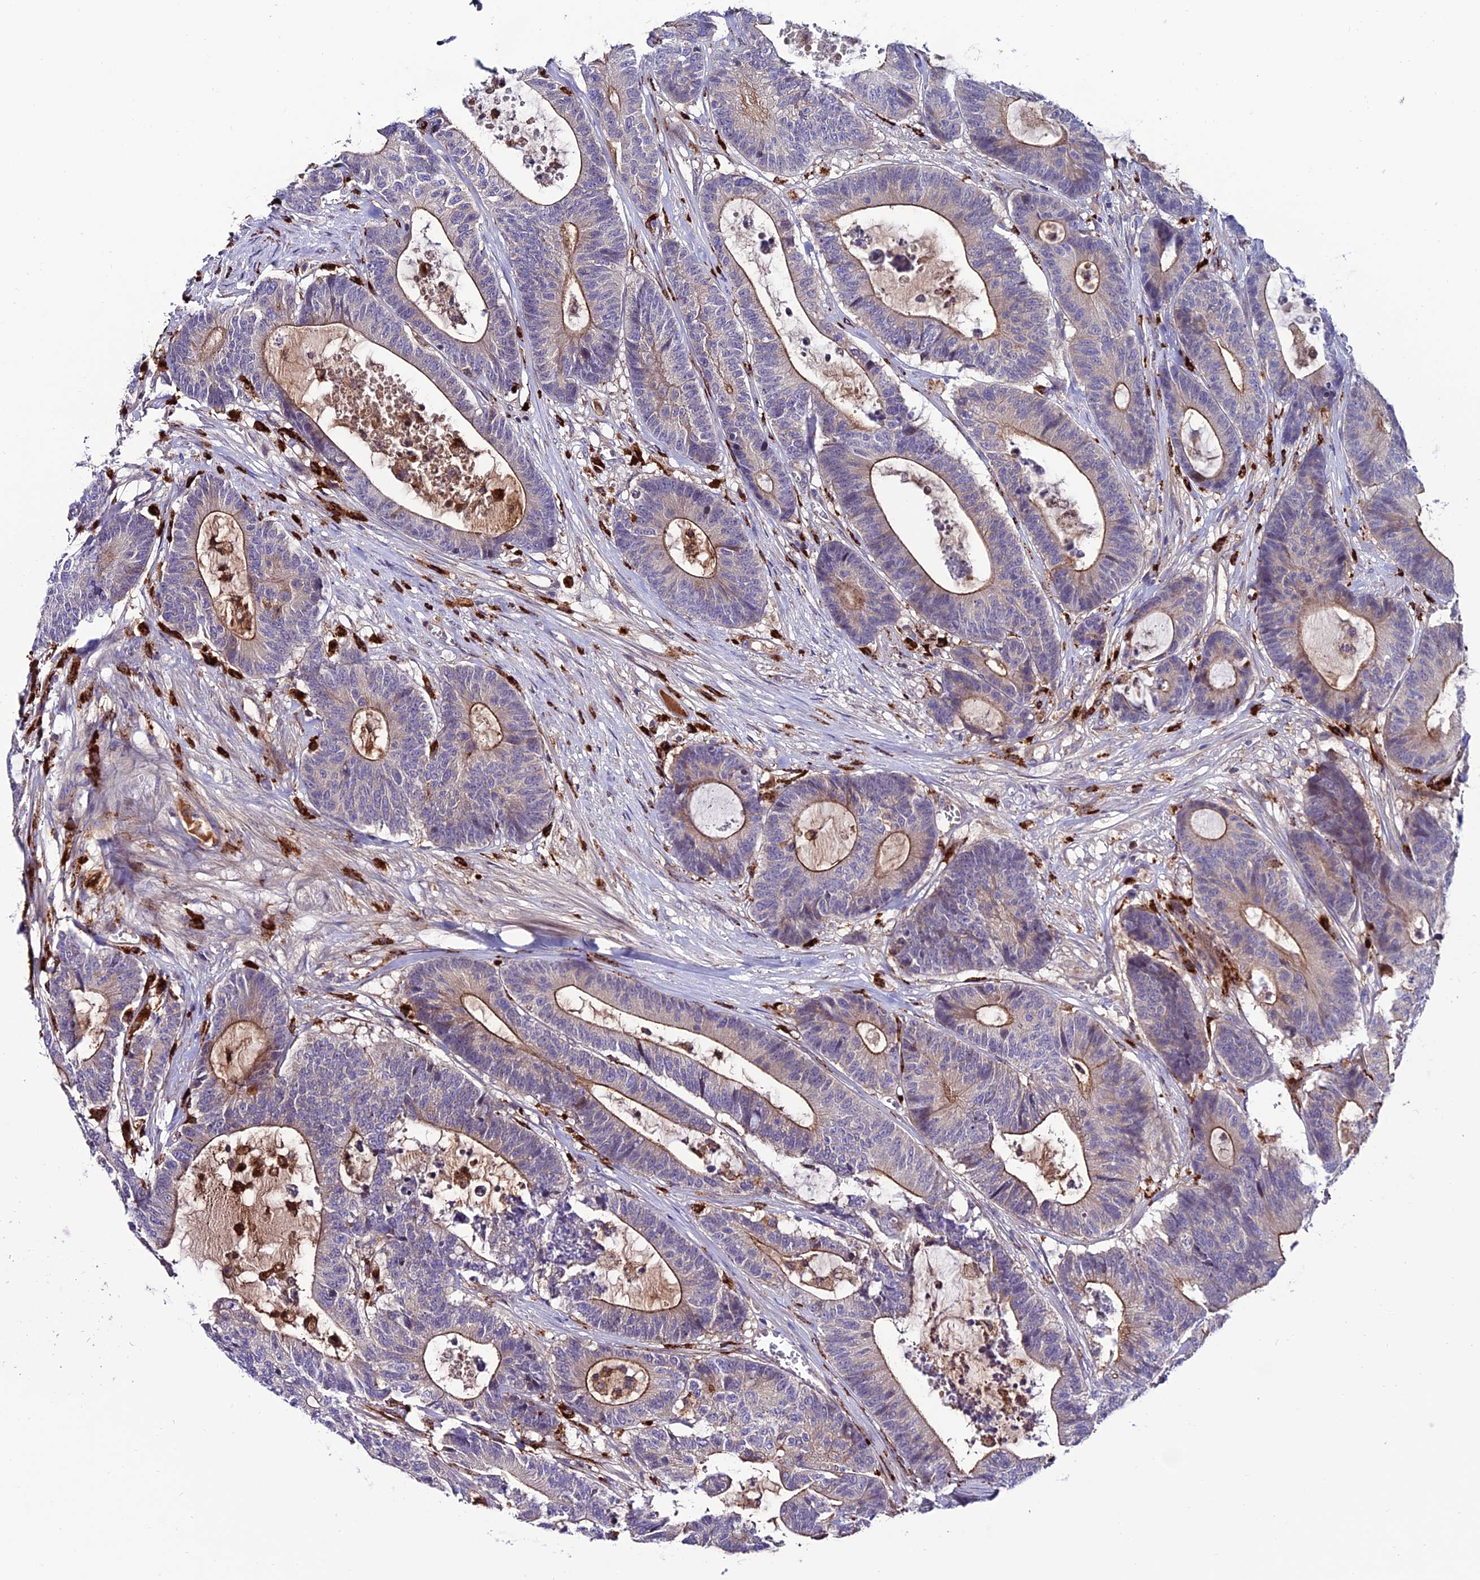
{"staining": {"intensity": "moderate", "quantity": "25%-75%", "location": "cytoplasmic/membranous"}, "tissue": "colorectal cancer", "cell_type": "Tumor cells", "image_type": "cancer", "snomed": [{"axis": "morphology", "description": "Adenocarcinoma, NOS"}, {"axis": "topography", "description": "Colon"}], "caption": "Brown immunohistochemical staining in human colorectal adenocarcinoma exhibits moderate cytoplasmic/membranous staining in about 25%-75% of tumor cells. Nuclei are stained in blue.", "gene": "ARHGEF18", "patient": {"sex": "female", "age": 84}}